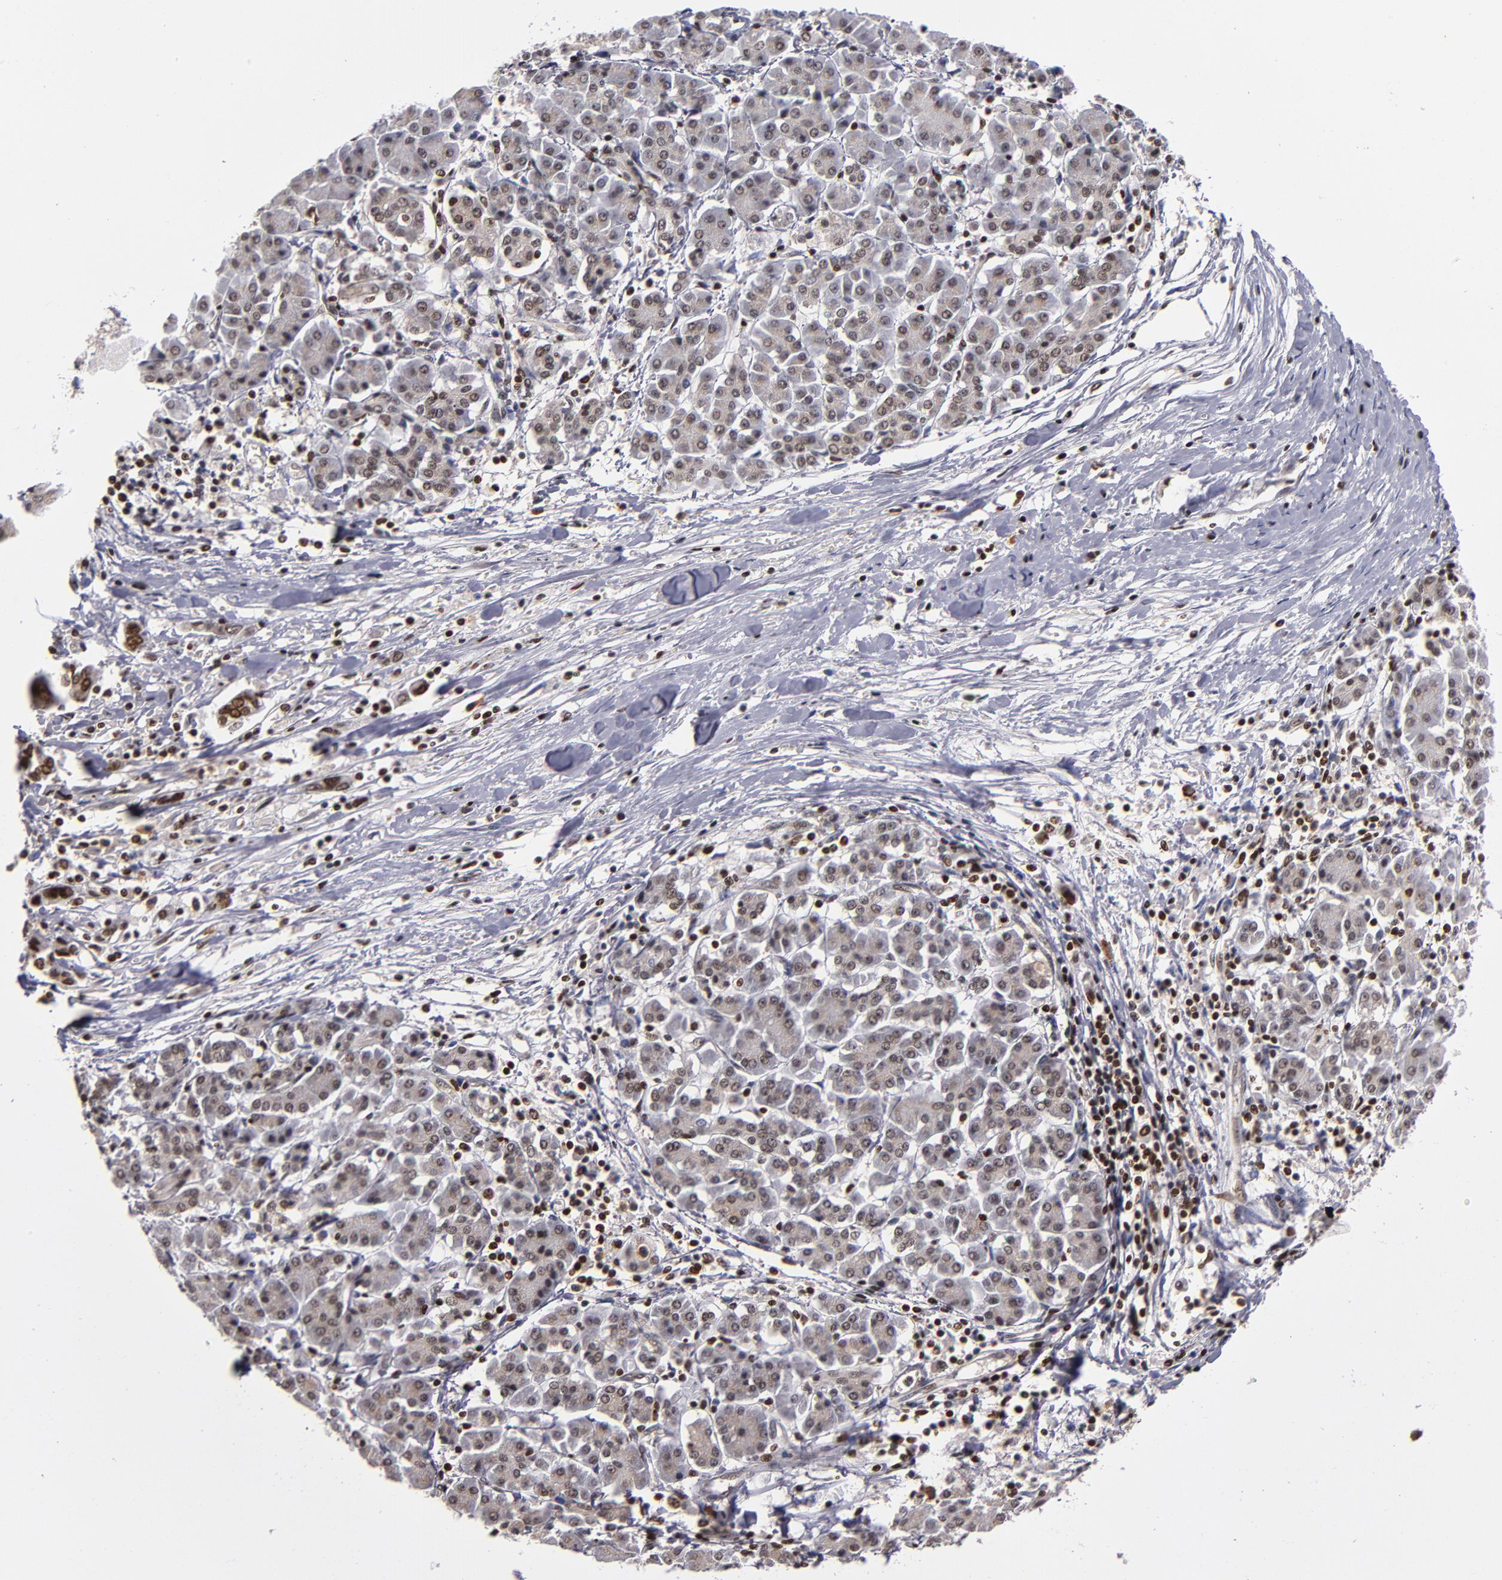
{"staining": {"intensity": "moderate", "quantity": ">75%", "location": "nuclear"}, "tissue": "pancreatic cancer", "cell_type": "Tumor cells", "image_type": "cancer", "snomed": [{"axis": "morphology", "description": "Adenocarcinoma, NOS"}, {"axis": "topography", "description": "Pancreas"}], "caption": "There is medium levels of moderate nuclear expression in tumor cells of pancreatic cancer (adenocarcinoma), as demonstrated by immunohistochemical staining (brown color).", "gene": "KDM6A", "patient": {"sex": "female", "age": 57}}